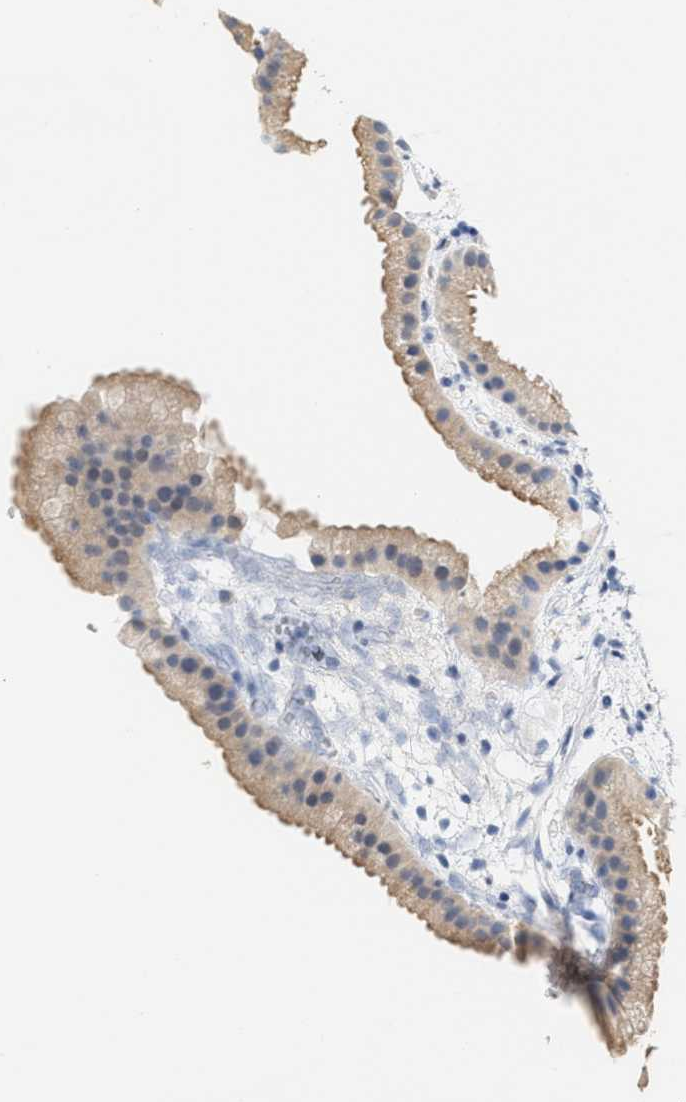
{"staining": {"intensity": "moderate", "quantity": ">75%", "location": "cytoplasmic/membranous"}, "tissue": "gallbladder", "cell_type": "Glandular cells", "image_type": "normal", "snomed": [{"axis": "morphology", "description": "Normal tissue, NOS"}, {"axis": "topography", "description": "Gallbladder"}], "caption": "High-magnification brightfield microscopy of benign gallbladder stained with DAB (3,3'-diaminobenzidine) (brown) and counterstained with hematoxylin (blue). glandular cells exhibit moderate cytoplasmic/membranous staining is present in about>75% of cells.", "gene": "RYR2", "patient": {"sex": "female", "age": 64}}